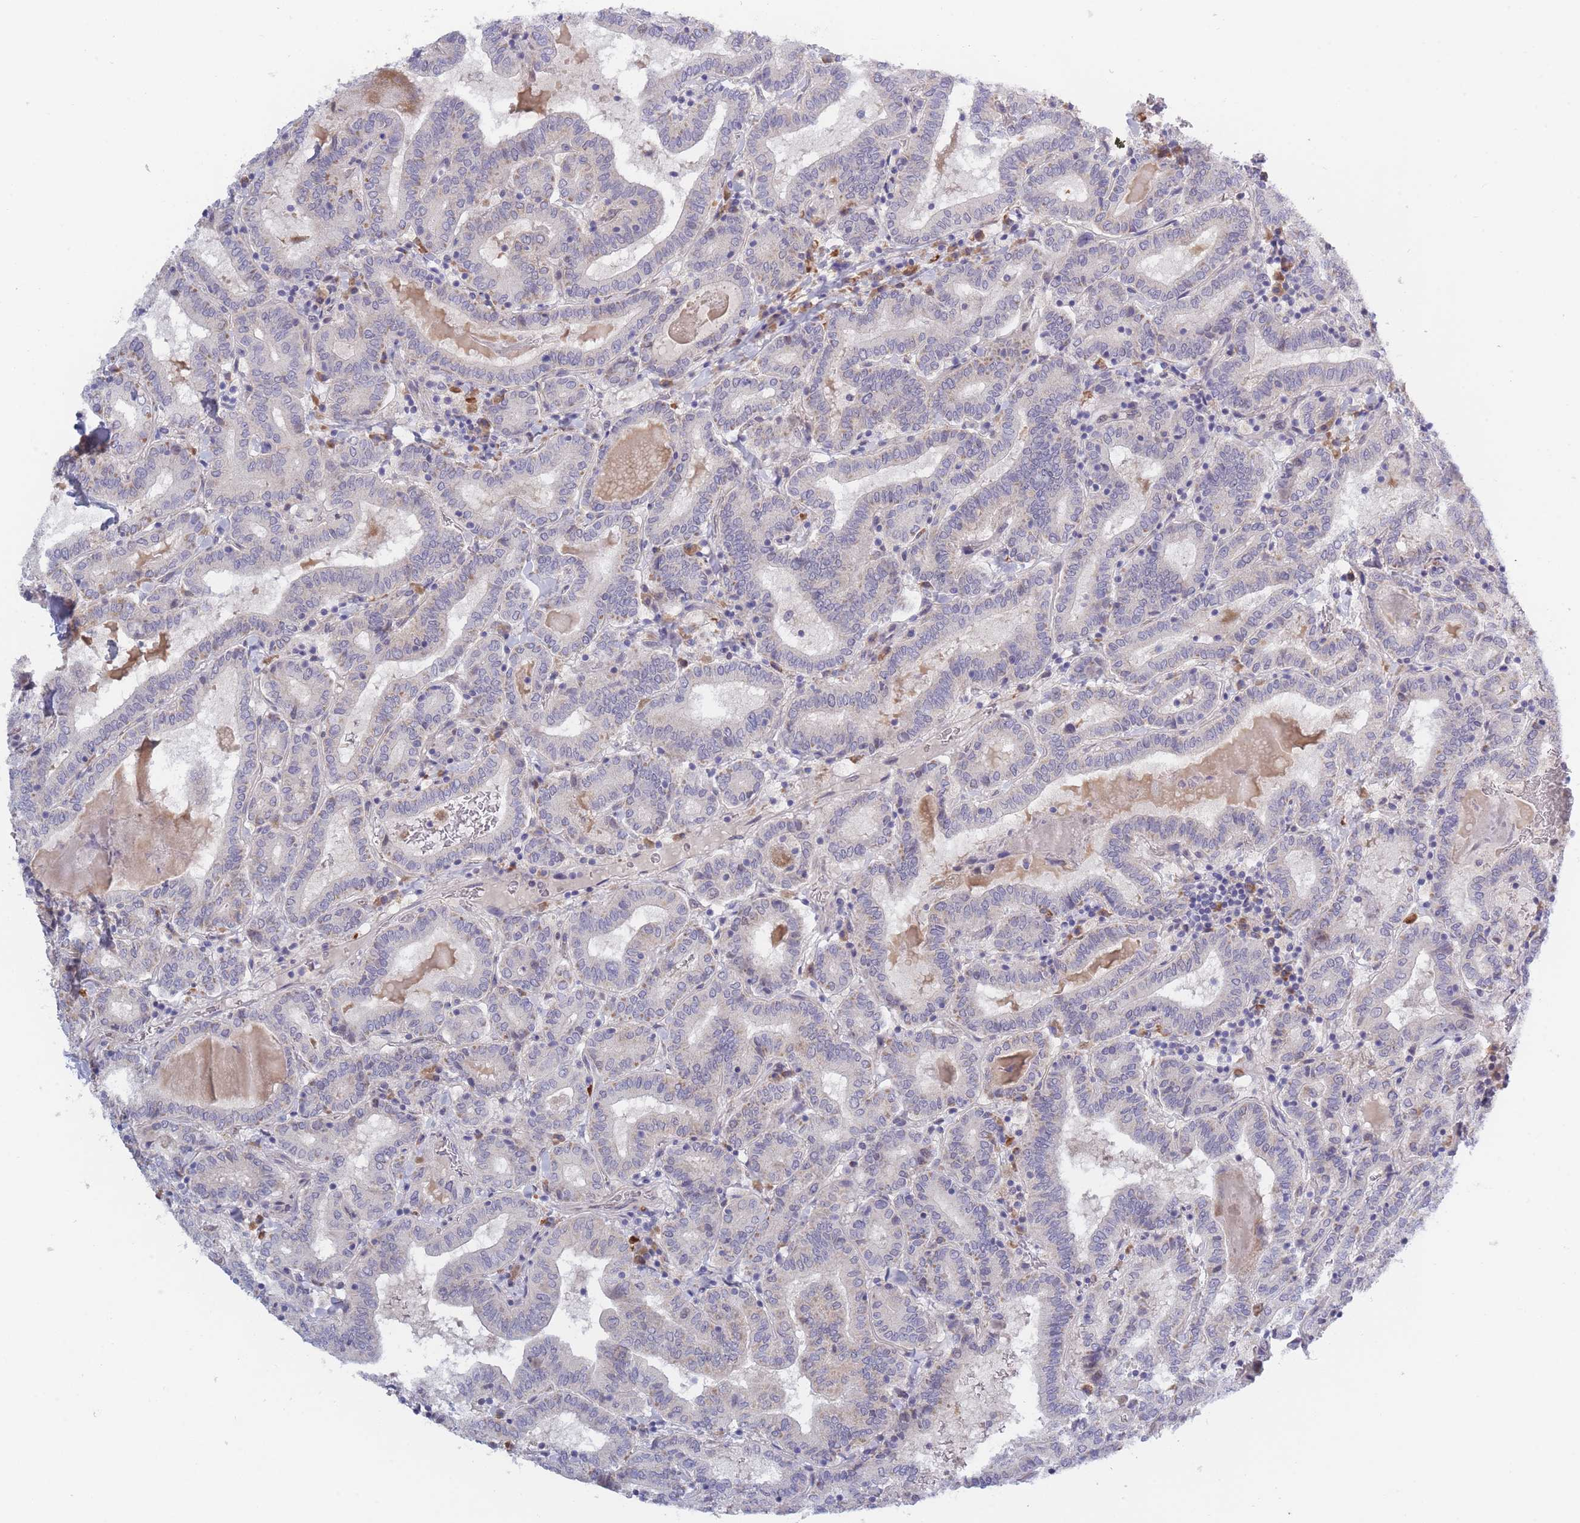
{"staining": {"intensity": "negative", "quantity": "none", "location": "none"}, "tissue": "thyroid cancer", "cell_type": "Tumor cells", "image_type": "cancer", "snomed": [{"axis": "morphology", "description": "Papillary adenocarcinoma, NOS"}, {"axis": "topography", "description": "Thyroid gland"}], "caption": "Immunohistochemistry of thyroid papillary adenocarcinoma demonstrates no positivity in tumor cells. (Immunohistochemistry (ihc), brightfield microscopy, high magnification).", "gene": "FAM227B", "patient": {"sex": "female", "age": 72}}